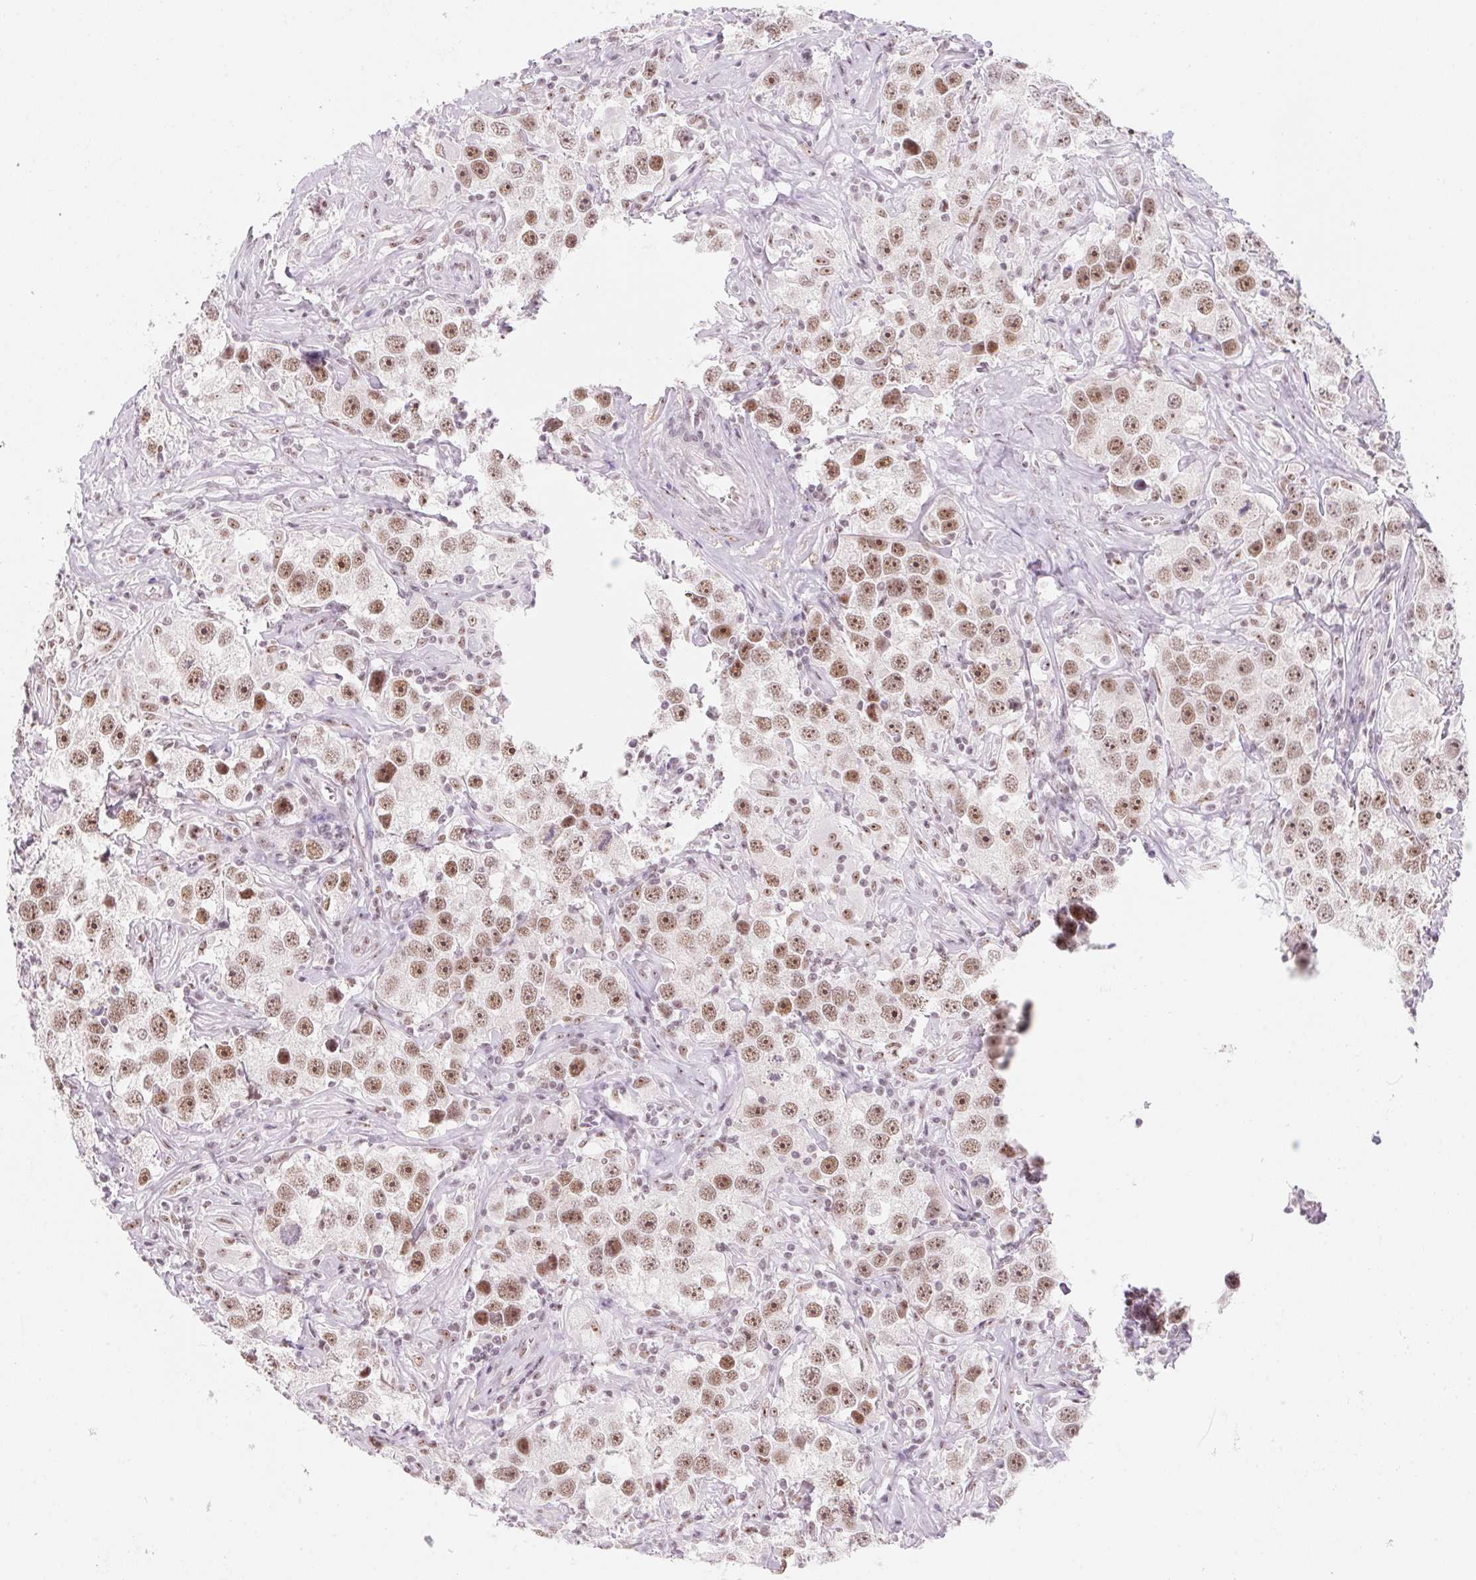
{"staining": {"intensity": "moderate", "quantity": ">75%", "location": "nuclear"}, "tissue": "testis cancer", "cell_type": "Tumor cells", "image_type": "cancer", "snomed": [{"axis": "morphology", "description": "Seminoma, NOS"}, {"axis": "topography", "description": "Testis"}], "caption": "Testis cancer was stained to show a protein in brown. There is medium levels of moderate nuclear staining in about >75% of tumor cells.", "gene": "ZIC4", "patient": {"sex": "male", "age": 49}}